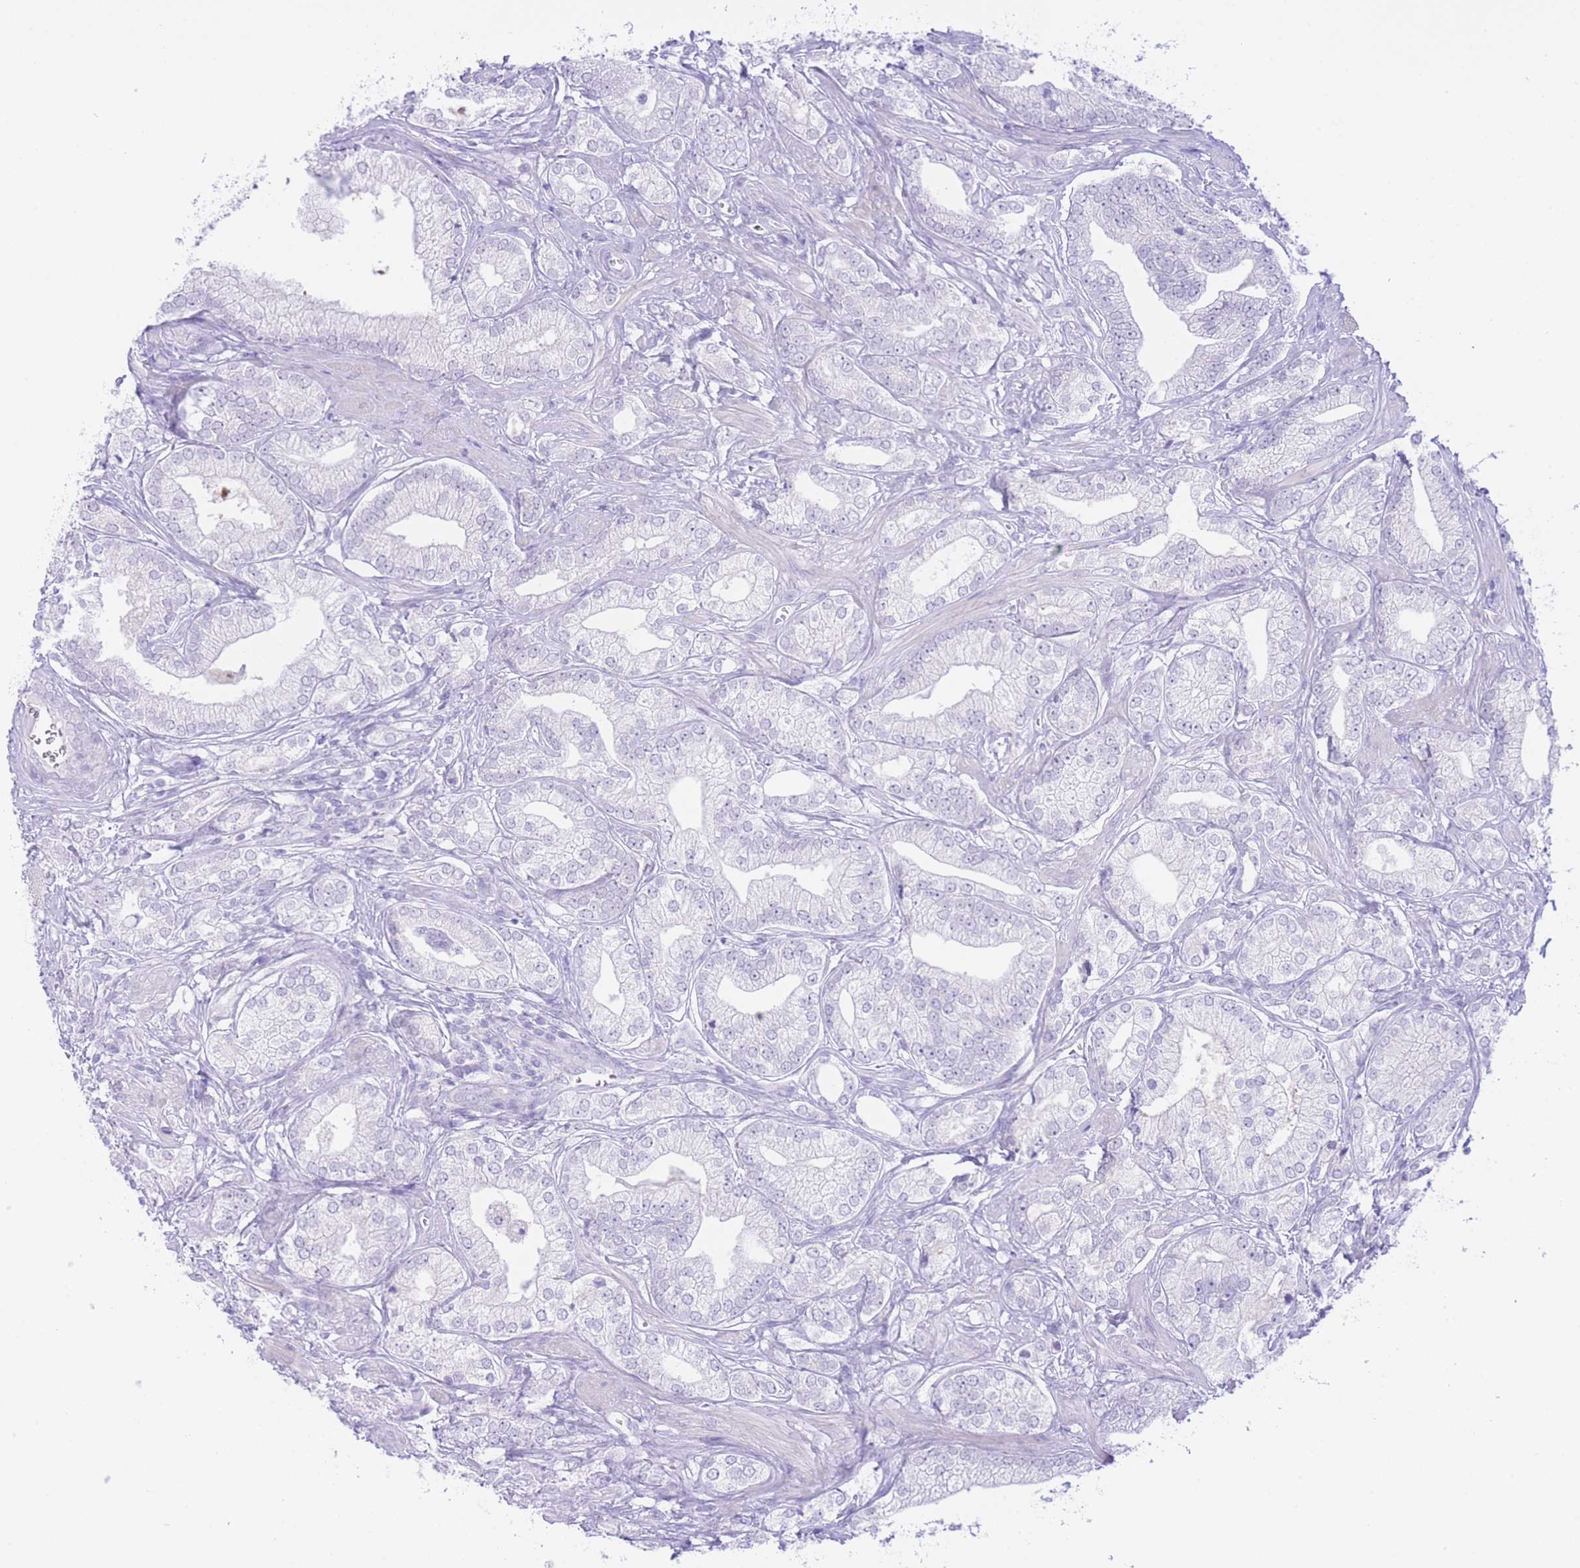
{"staining": {"intensity": "negative", "quantity": "none", "location": "none"}, "tissue": "prostate cancer", "cell_type": "Tumor cells", "image_type": "cancer", "snomed": [{"axis": "morphology", "description": "Adenocarcinoma, High grade"}, {"axis": "topography", "description": "Prostate"}], "caption": "Immunohistochemistry (IHC) micrograph of prostate cancer (high-grade adenocarcinoma) stained for a protein (brown), which reveals no positivity in tumor cells.", "gene": "ZNF212", "patient": {"sex": "male", "age": 50}}